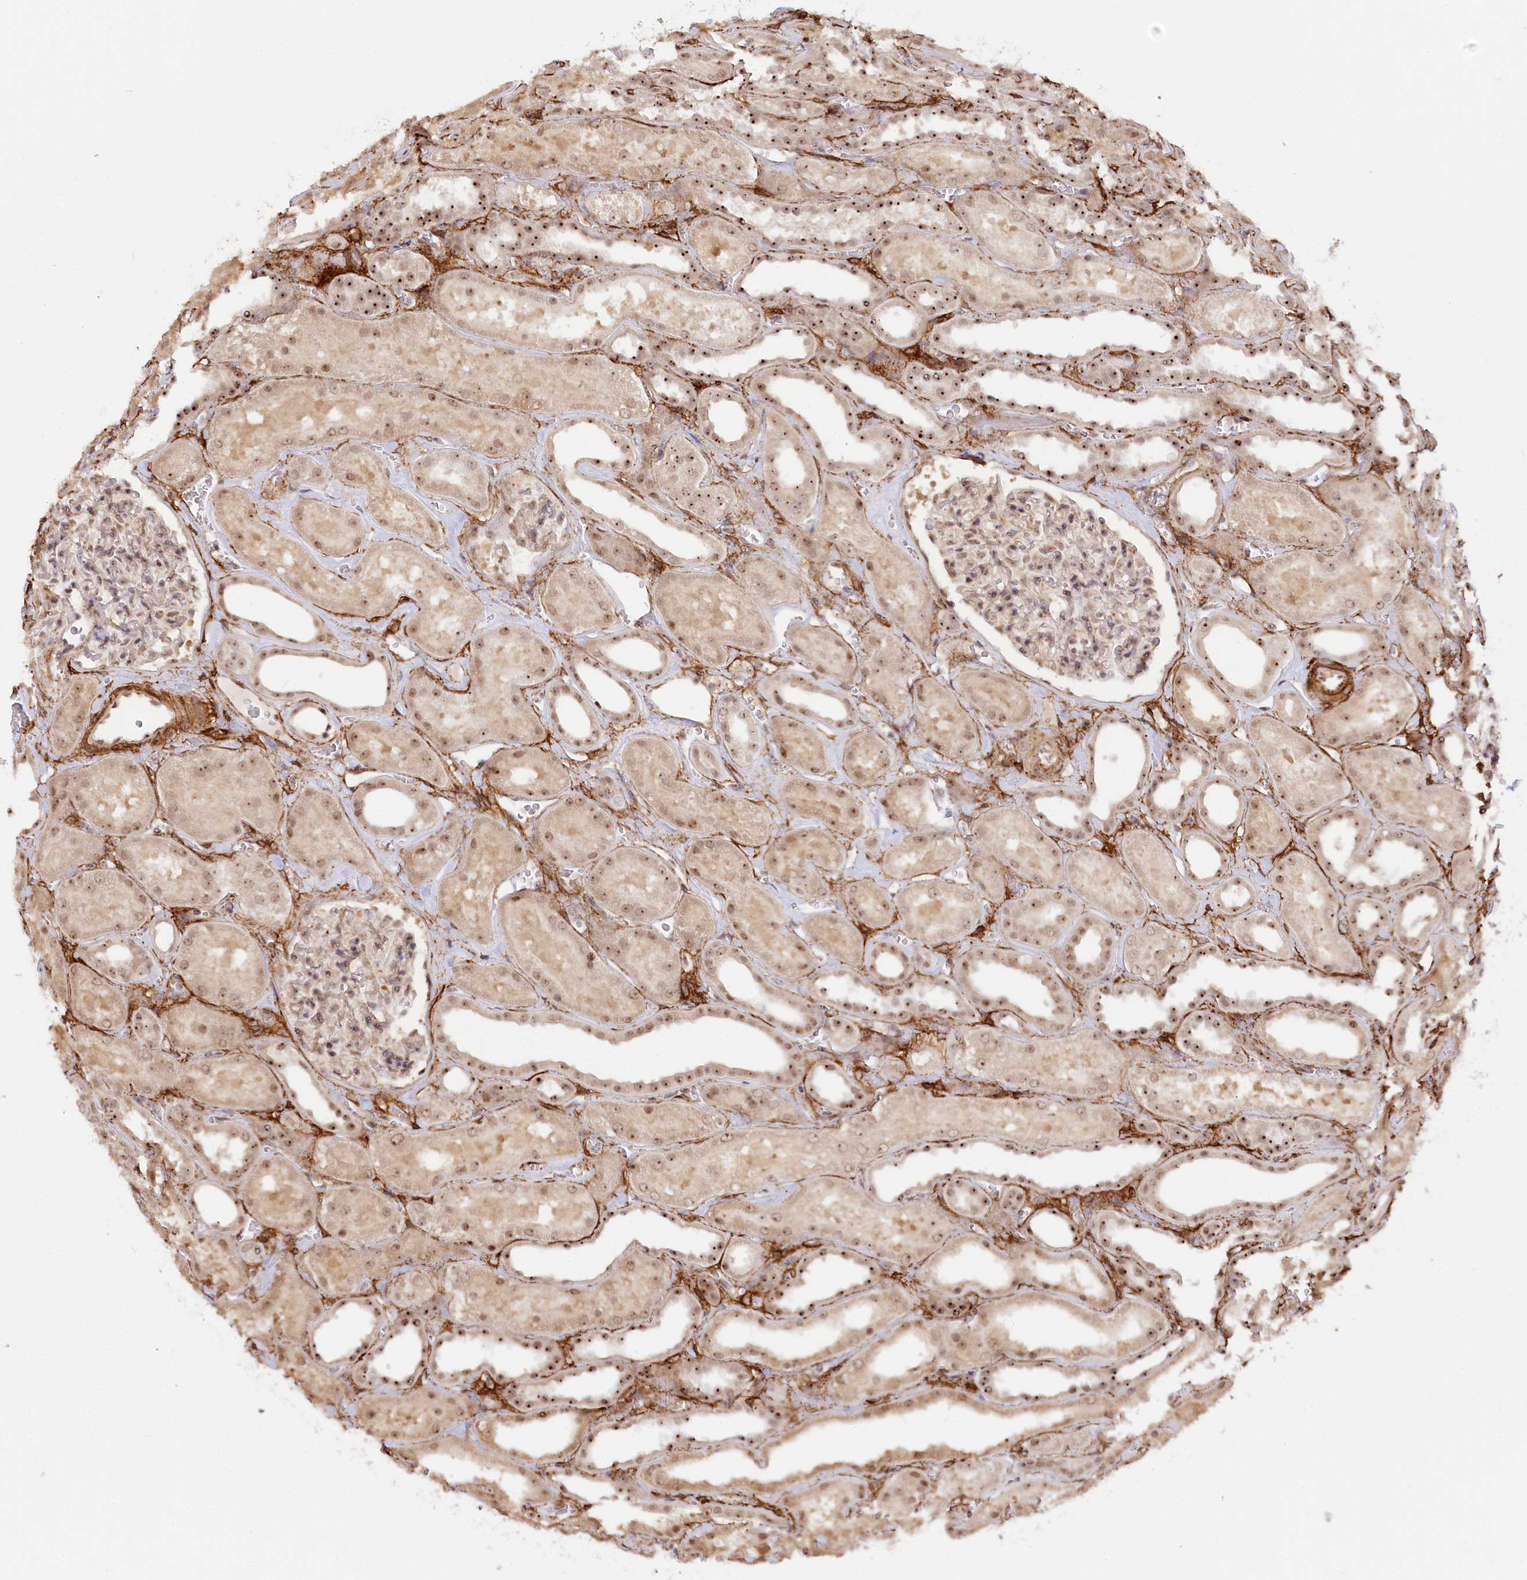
{"staining": {"intensity": "moderate", "quantity": "25%-75%", "location": "nuclear"}, "tissue": "kidney", "cell_type": "Cells in glomeruli", "image_type": "normal", "snomed": [{"axis": "morphology", "description": "Normal tissue, NOS"}, {"axis": "morphology", "description": "Adenocarcinoma, NOS"}, {"axis": "topography", "description": "Kidney"}], "caption": "This is a micrograph of immunohistochemistry (IHC) staining of benign kidney, which shows moderate staining in the nuclear of cells in glomeruli.", "gene": "GNL3L", "patient": {"sex": "female", "age": 68}}